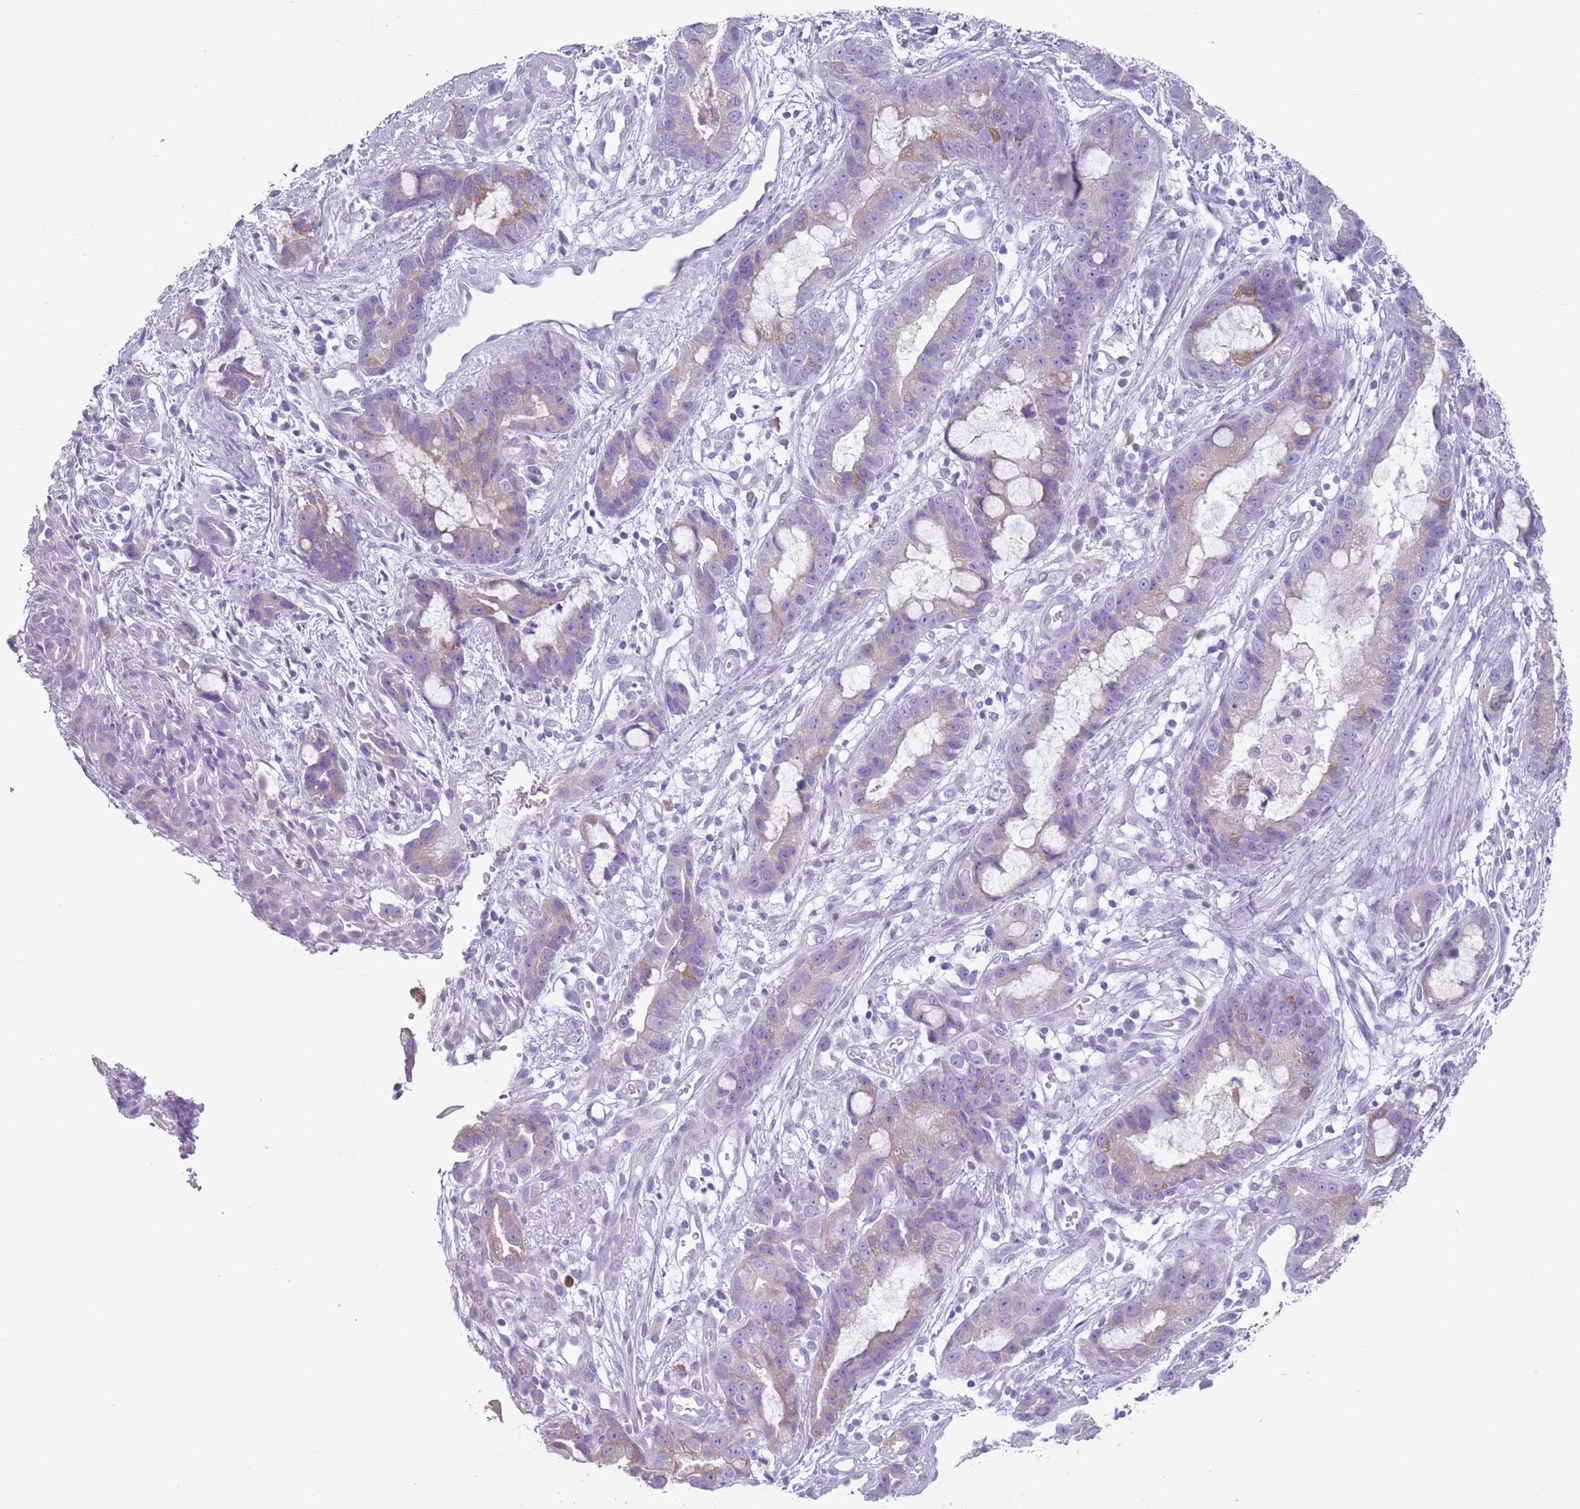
{"staining": {"intensity": "weak", "quantity": "25%-75%", "location": "cytoplasmic/membranous"}, "tissue": "stomach cancer", "cell_type": "Tumor cells", "image_type": "cancer", "snomed": [{"axis": "morphology", "description": "Adenocarcinoma, NOS"}, {"axis": "topography", "description": "Stomach"}], "caption": "Human adenocarcinoma (stomach) stained with a brown dye exhibits weak cytoplasmic/membranous positive staining in approximately 25%-75% of tumor cells.", "gene": "HYOU1", "patient": {"sex": "male", "age": 55}}